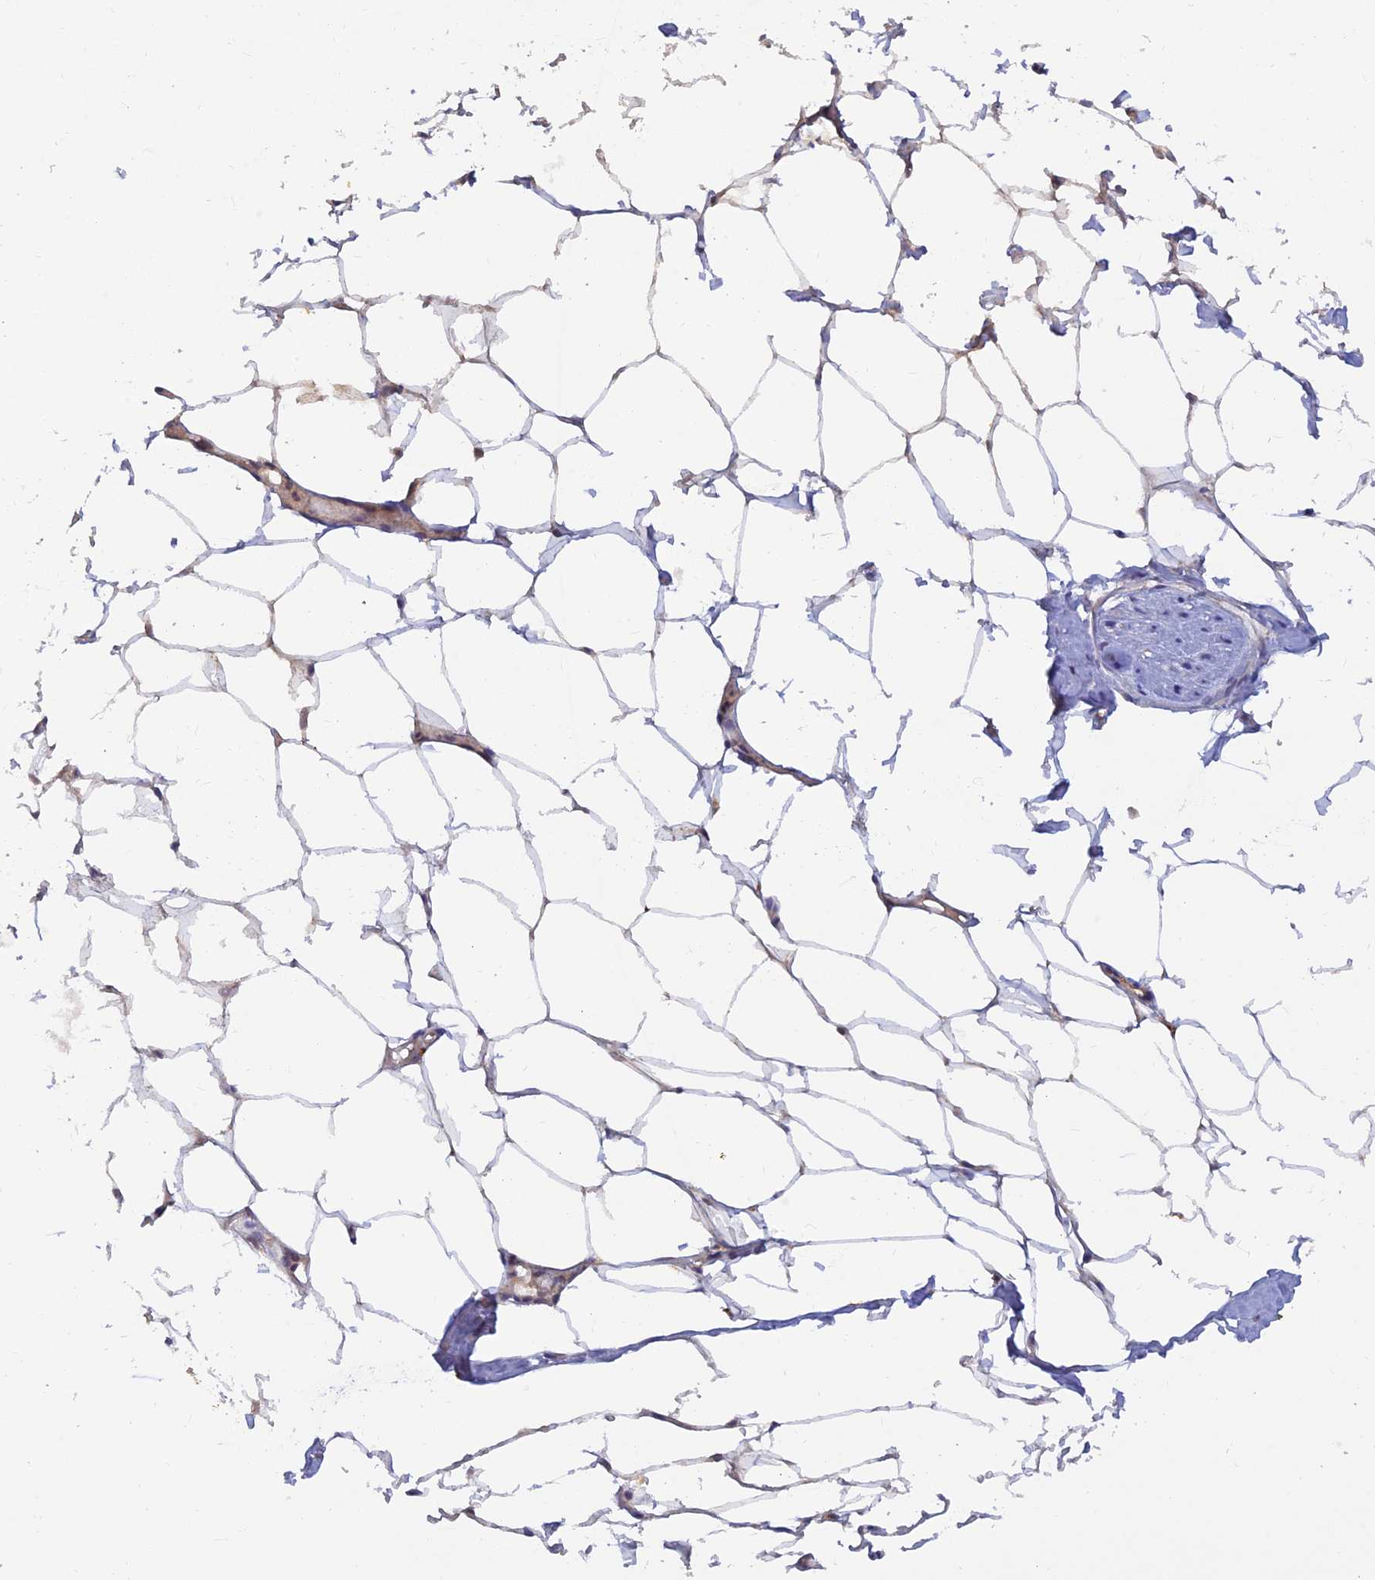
{"staining": {"intensity": "moderate", "quantity": "<25%", "location": "cytoplasmic/membranous,nuclear"}, "tissue": "adipose tissue", "cell_type": "Adipocytes", "image_type": "normal", "snomed": [{"axis": "morphology", "description": "Normal tissue, NOS"}, {"axis": "morphology", "description": "Adenocarcinoma, Low grade"}, {"axis": "topography", "description": "Prostate"}, {"axis": "topography", "description": "Peripheral nerve tissue"}], "caption": "High-power microscopy captured an immunohistochemistry (IHC) image of unremarkable adipose tissue, revealing moderate cytoplasmic/membranous,nuclear expression in approximately <25% of adipocytes. Using DAB (brown) and hematoxylin (blue) stains, captured at high magnification using brightfield microscopy.", "gene": "ZNF565", "patient": {"sex": "male", "age": 63}}